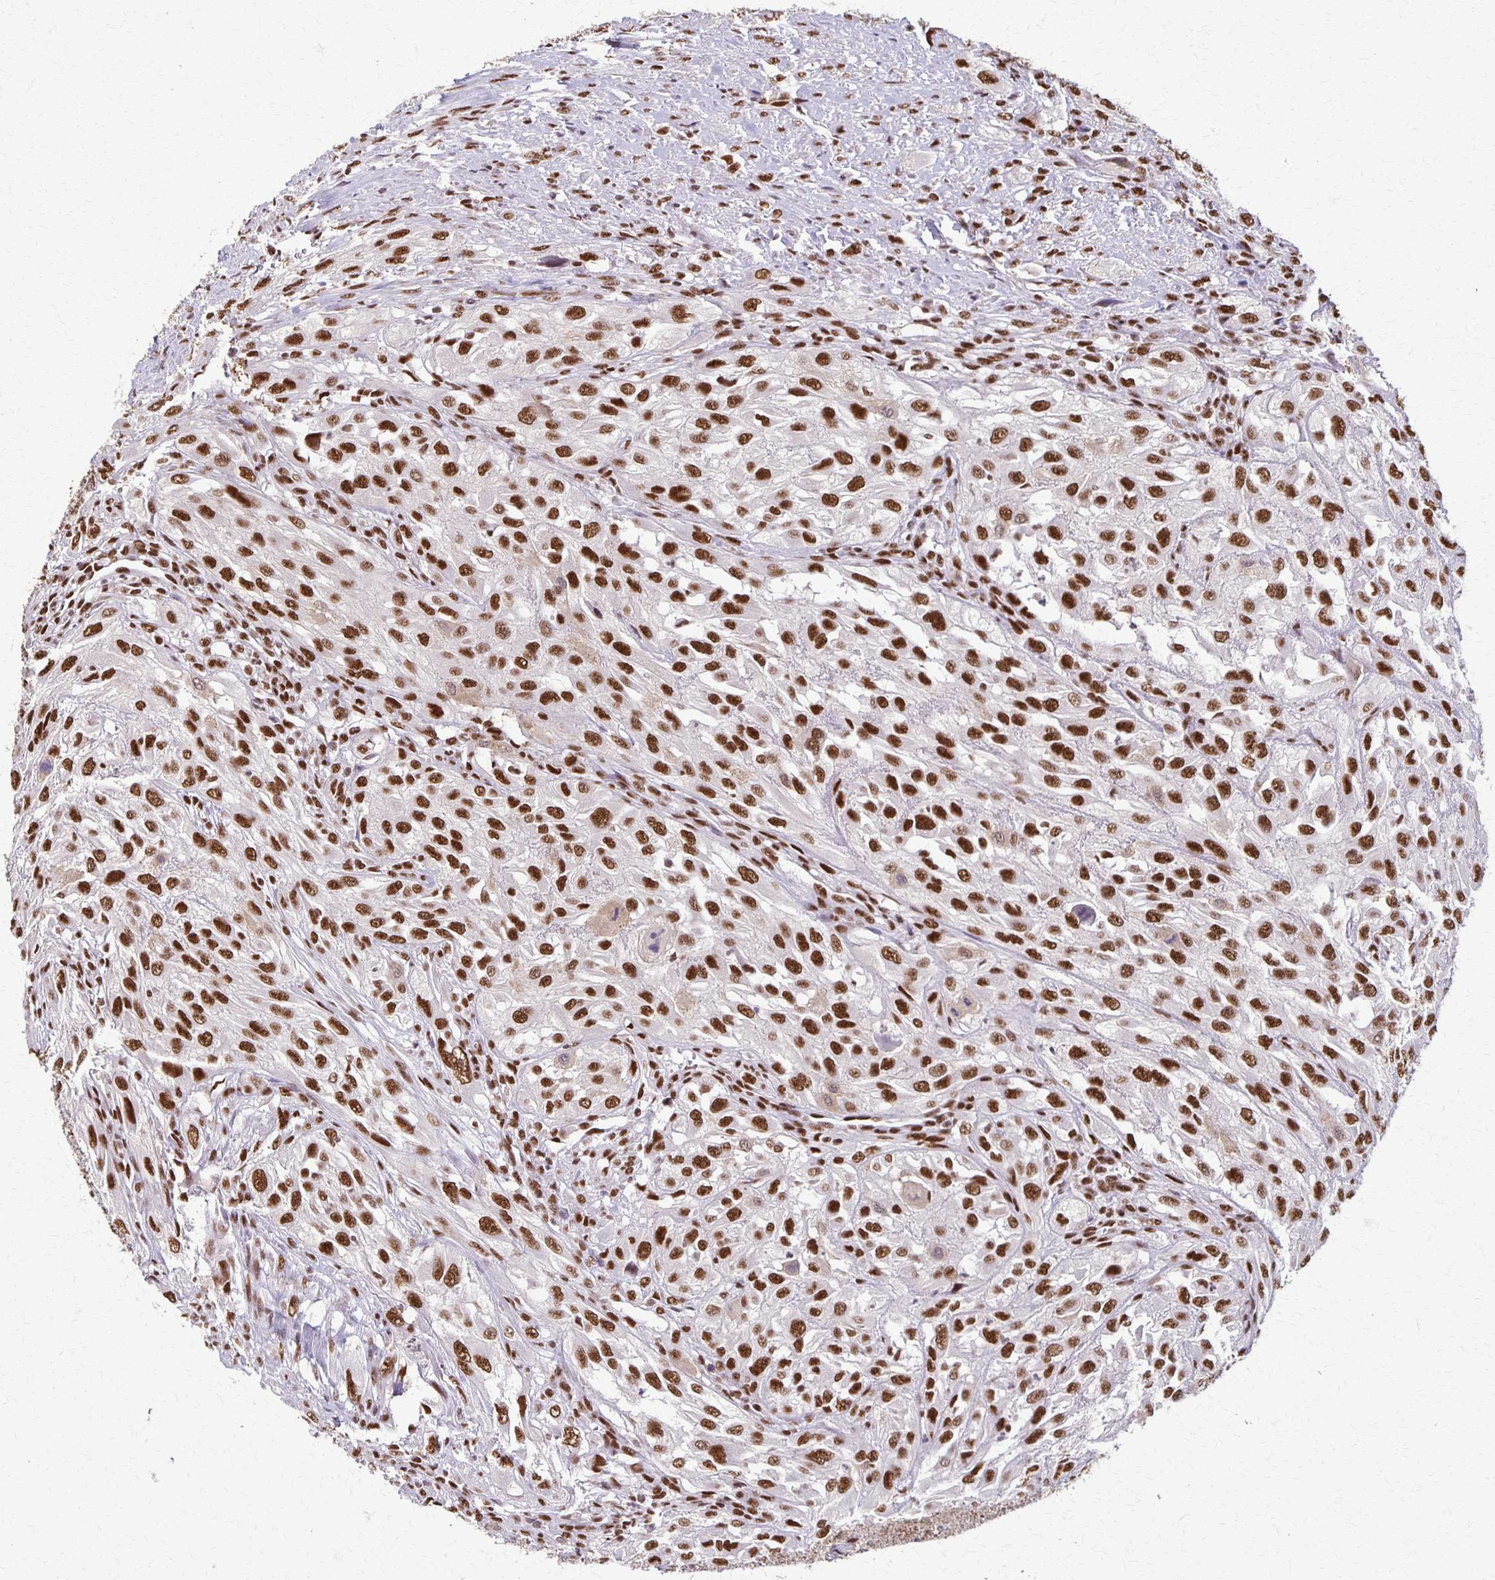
{"staining": {"intensity": "strong", "quantity": ">75%", "location": "nuclear"}, "tissue": "urothelial cancer", "cell_type": "Tumor cells", "image_type": "cancer", "snomed": [{"axis": "morphology", "description": "Urothelial carcinoma, High grade"}, {"axis": "topography", "description": "Urinary bladder"}], "caption": "Urothelial carcinoma (high-grade) stained with a brown dye exhibits strong nuclear positive staining in approximately >75% of tumor cells.", "gene": "XRCC6", "patient": {"sex": "male", "age": 67}}